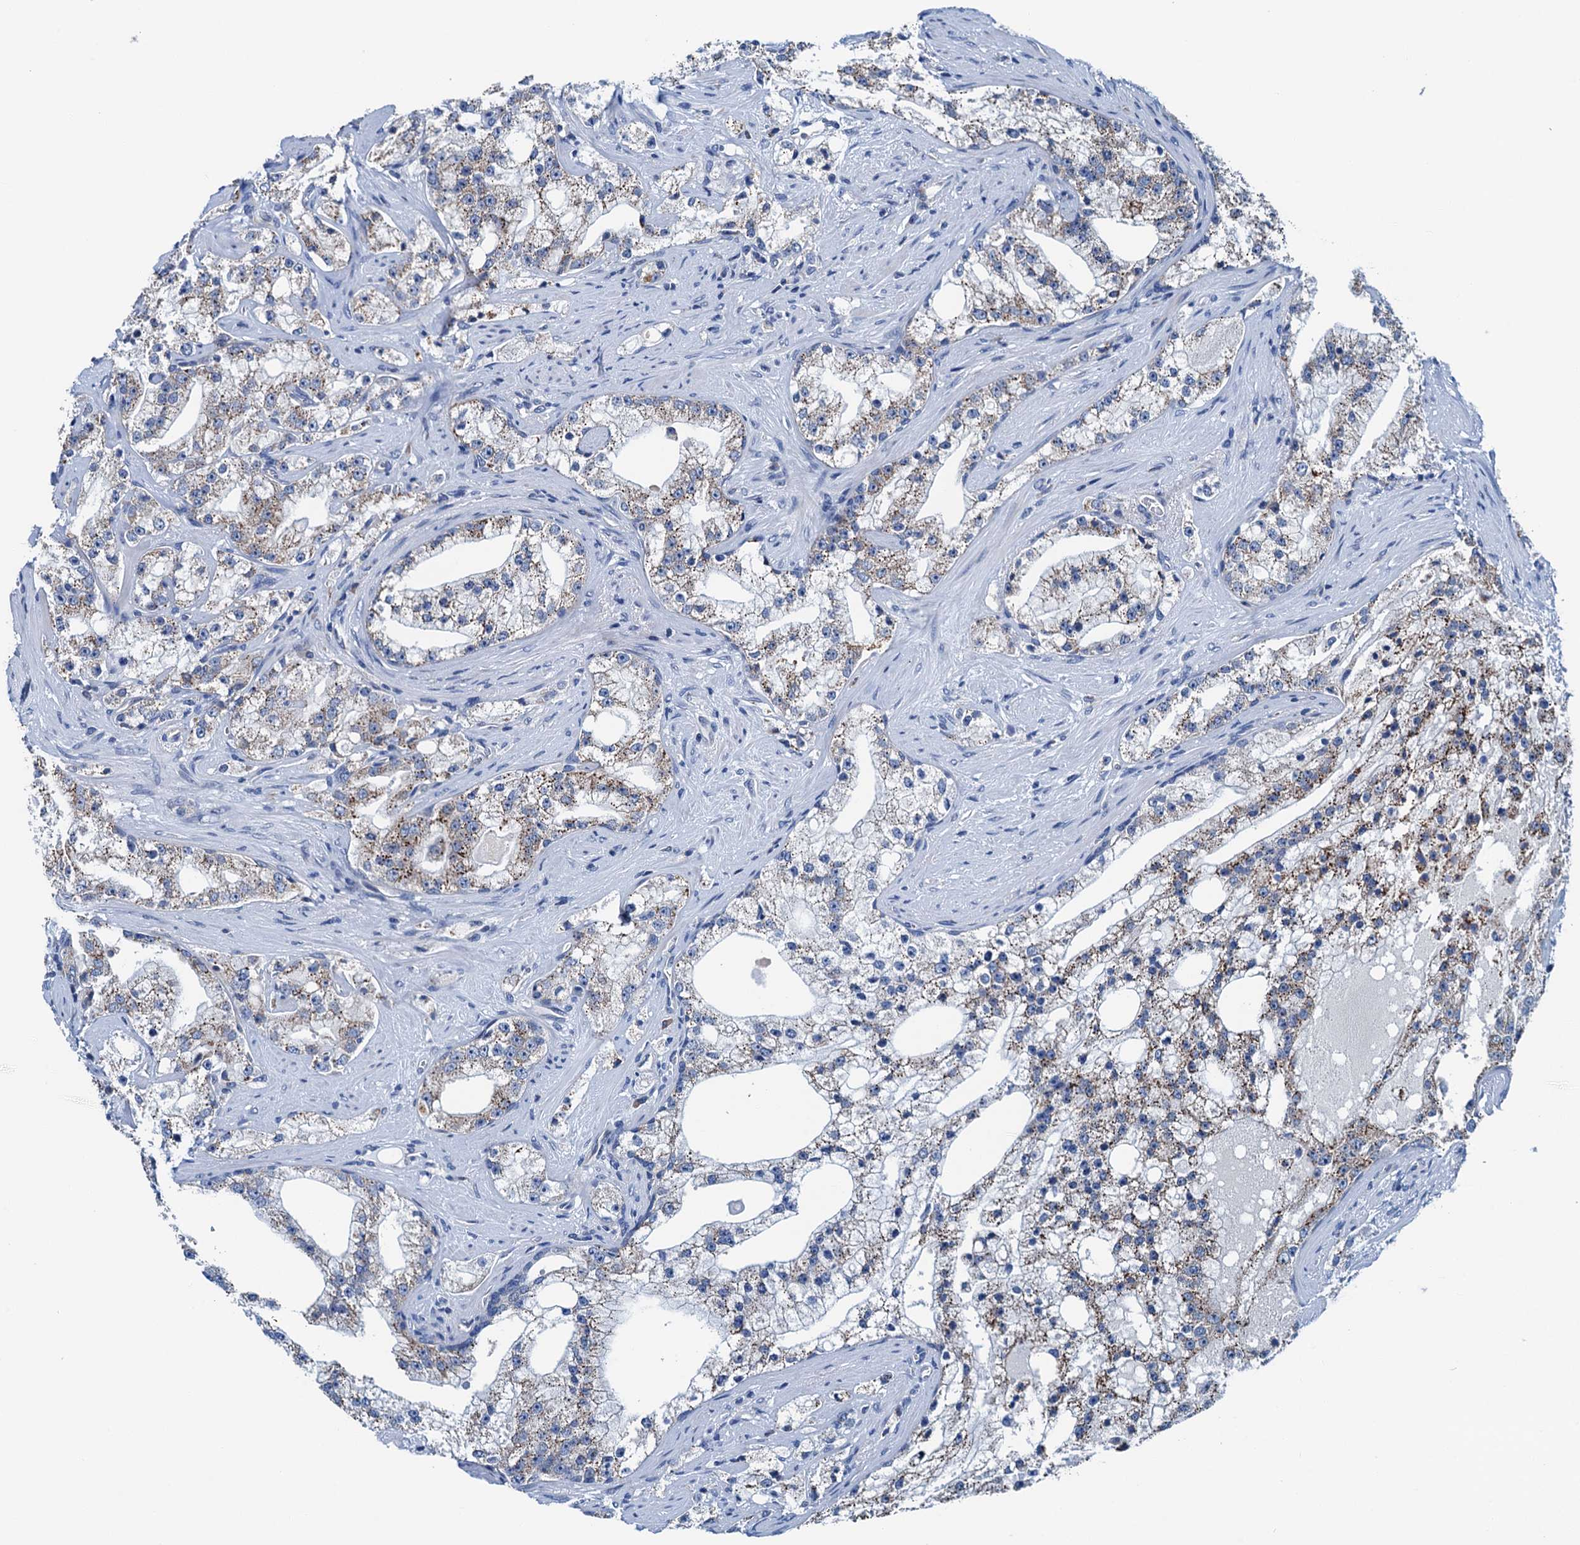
{"staining": {"intensity": "moderate", "quantity": "<25%", "location": "cytoplasmic/membranous"}, "tissue": "prostate cancer", "cell_type": "Tumor cells", "image_type": "cancer", "snomed": [{"axis": "morphology", "description": "Adenocarcinoma, High grade"}, {"axis": "topography", "description": "Prostate"}], "caption": "Moderate cytoplasmic/membranous staining for a protein is appreciated in approximately <25% of tumor cells of adenocarcinoma (high-grade) (prostate) using IHC.", "gene": "ELAC1", "patient": {"sex": "male", "age": 64}}